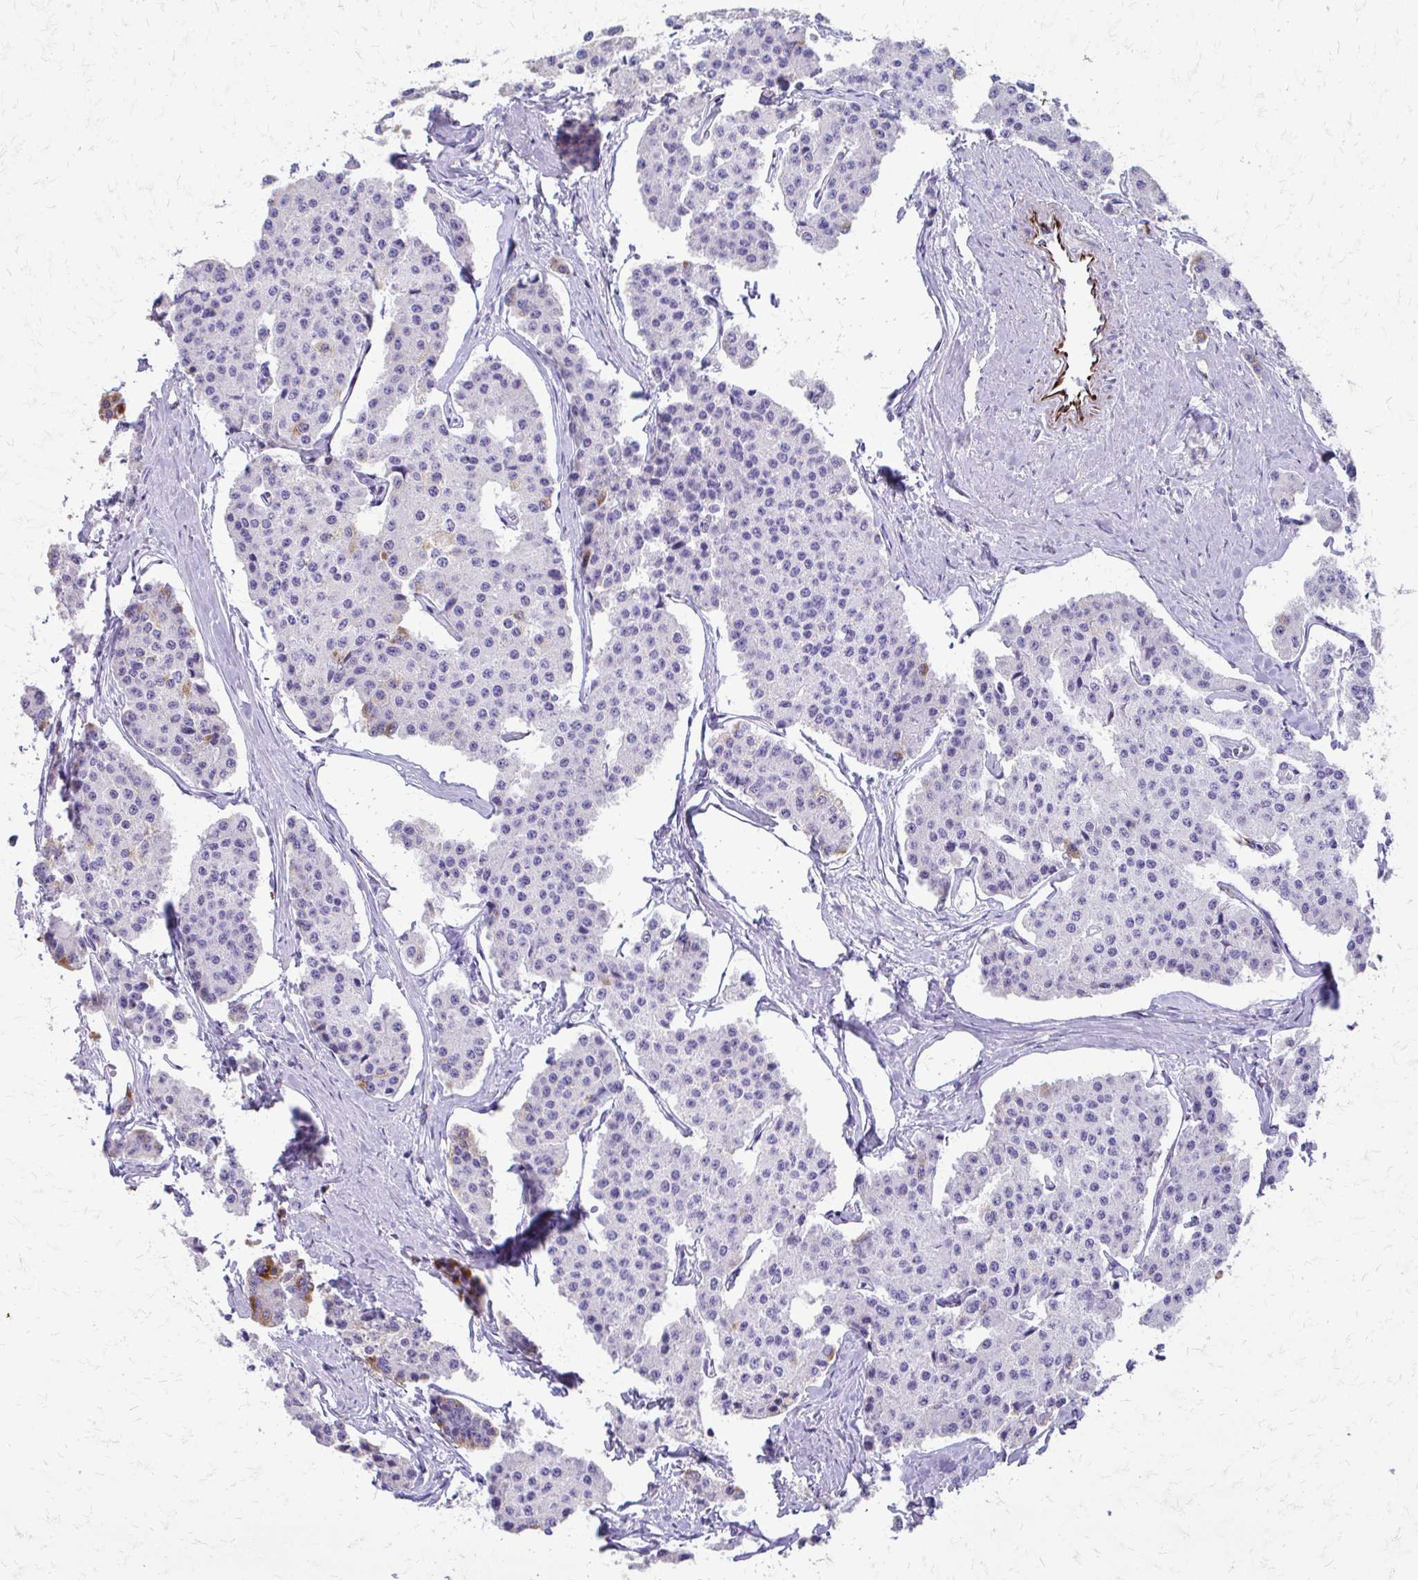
{"staining": {"intensity": "moderate", "quantity": "<25%", "location": "cytoplasmic/membranous"}, "tissue": "carcinoid", "cell_type": "Tumor cells", "image_type": "cancer", "snomed": [{"axis": "morphology", "description": "Carcinoid, malignant, NOS"}, {"axis": "topography", "description": "Small intestine"}], "caption": "Moderate cytoplasmic/membranous expression for a protein is identified in approximately <25% of tumor cells of carcinoid using IHC.", "gene": "TRIM6", "patient": {"sex": "female", "age": 65}}